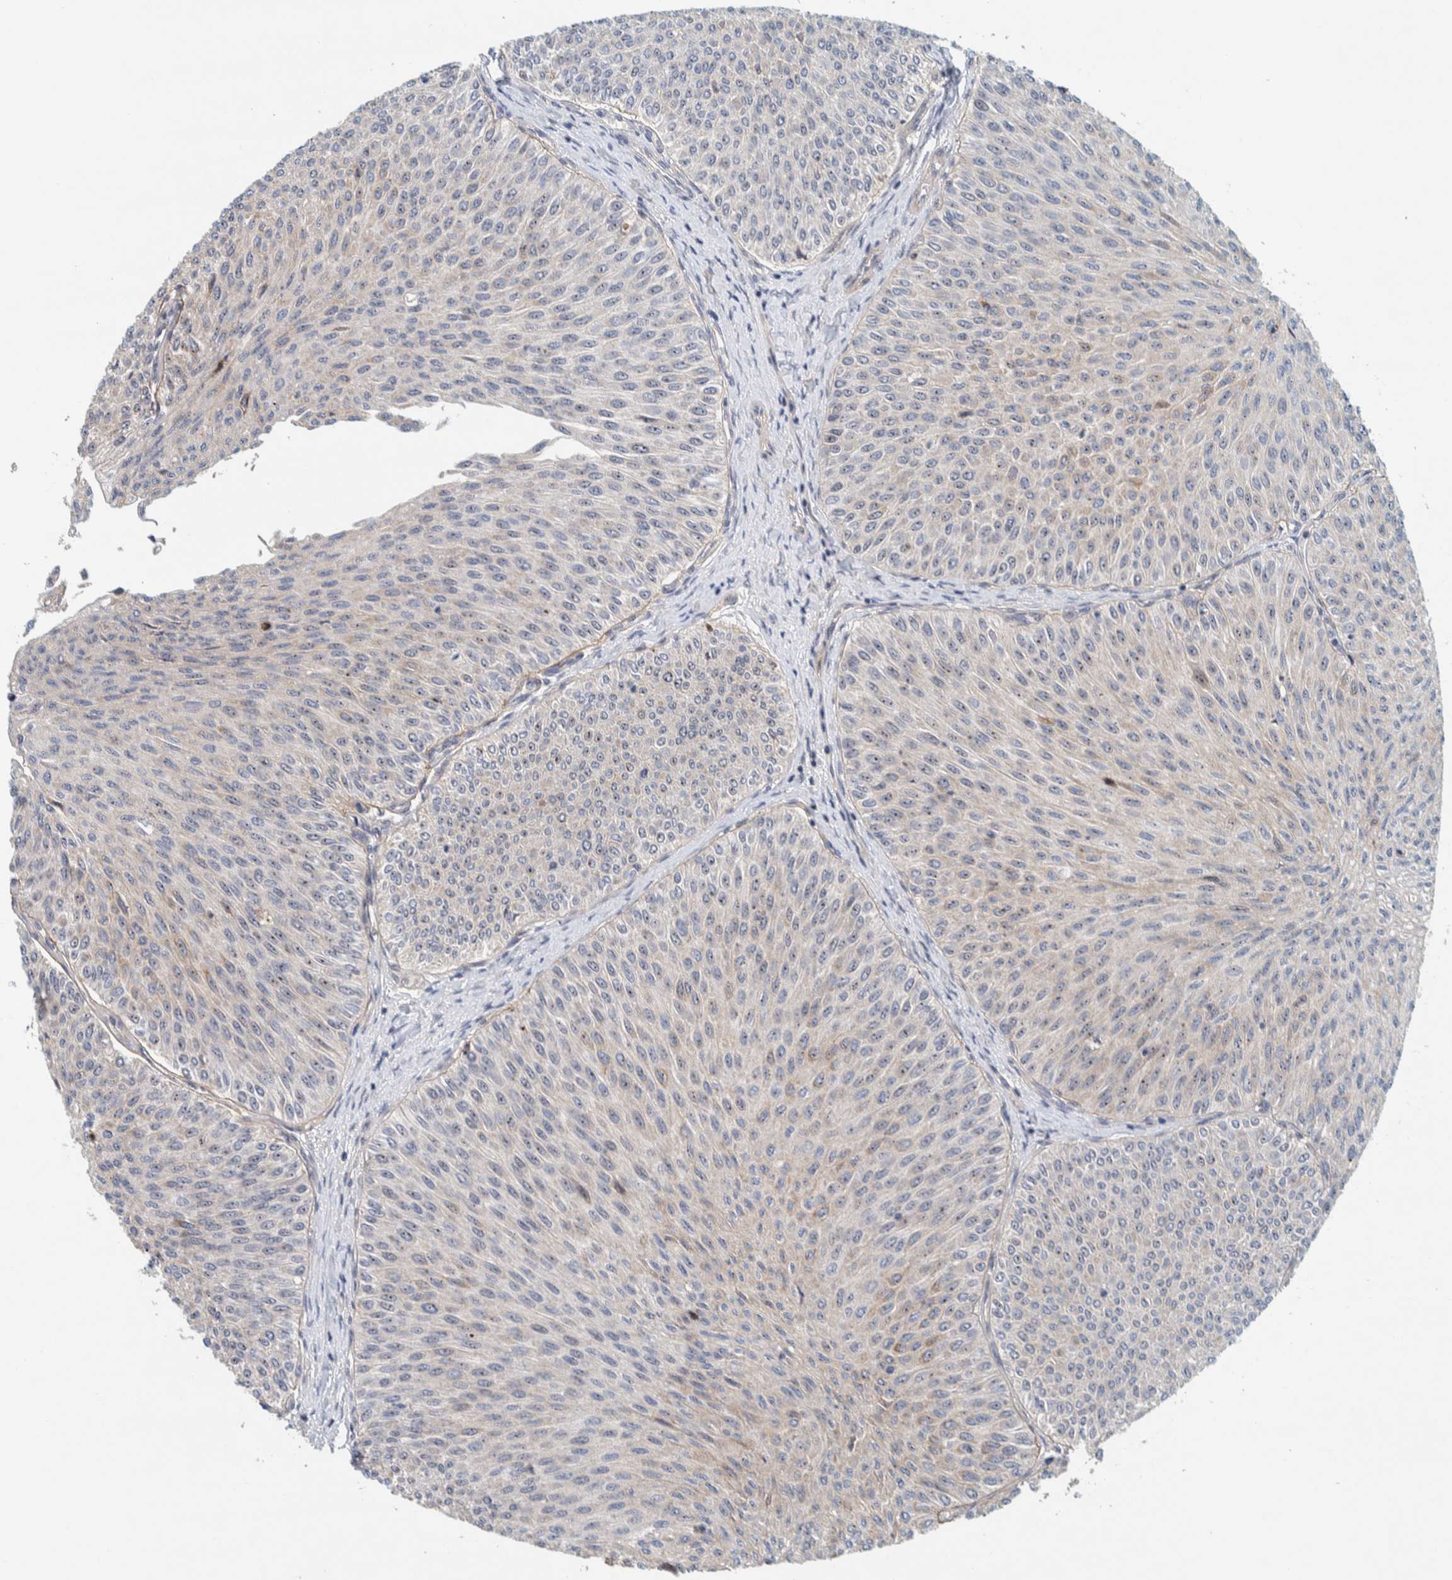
{"staining": {"intensity": "moderate", "quantity": "25%-75%", "location": "nuclear"}, "tissue": "urothelial cancer", "cell_type": "Tumor cells", "image_type": "cancer", "snomed": [{"axis": "morphology", "description": "Urothelial carcinoma, Low grade"}, {"axis": "topography", "description": "Urinary bladder"}], "caption": "Urothelial carcinoma (low-grade) tissue demonstrates moderate nuclear positivity in approximately 25%-75% of tumor cells, visualized by immunohistochemistry.", "gene": "NOL11", "patient": {"sex": "male", "age": 78}}